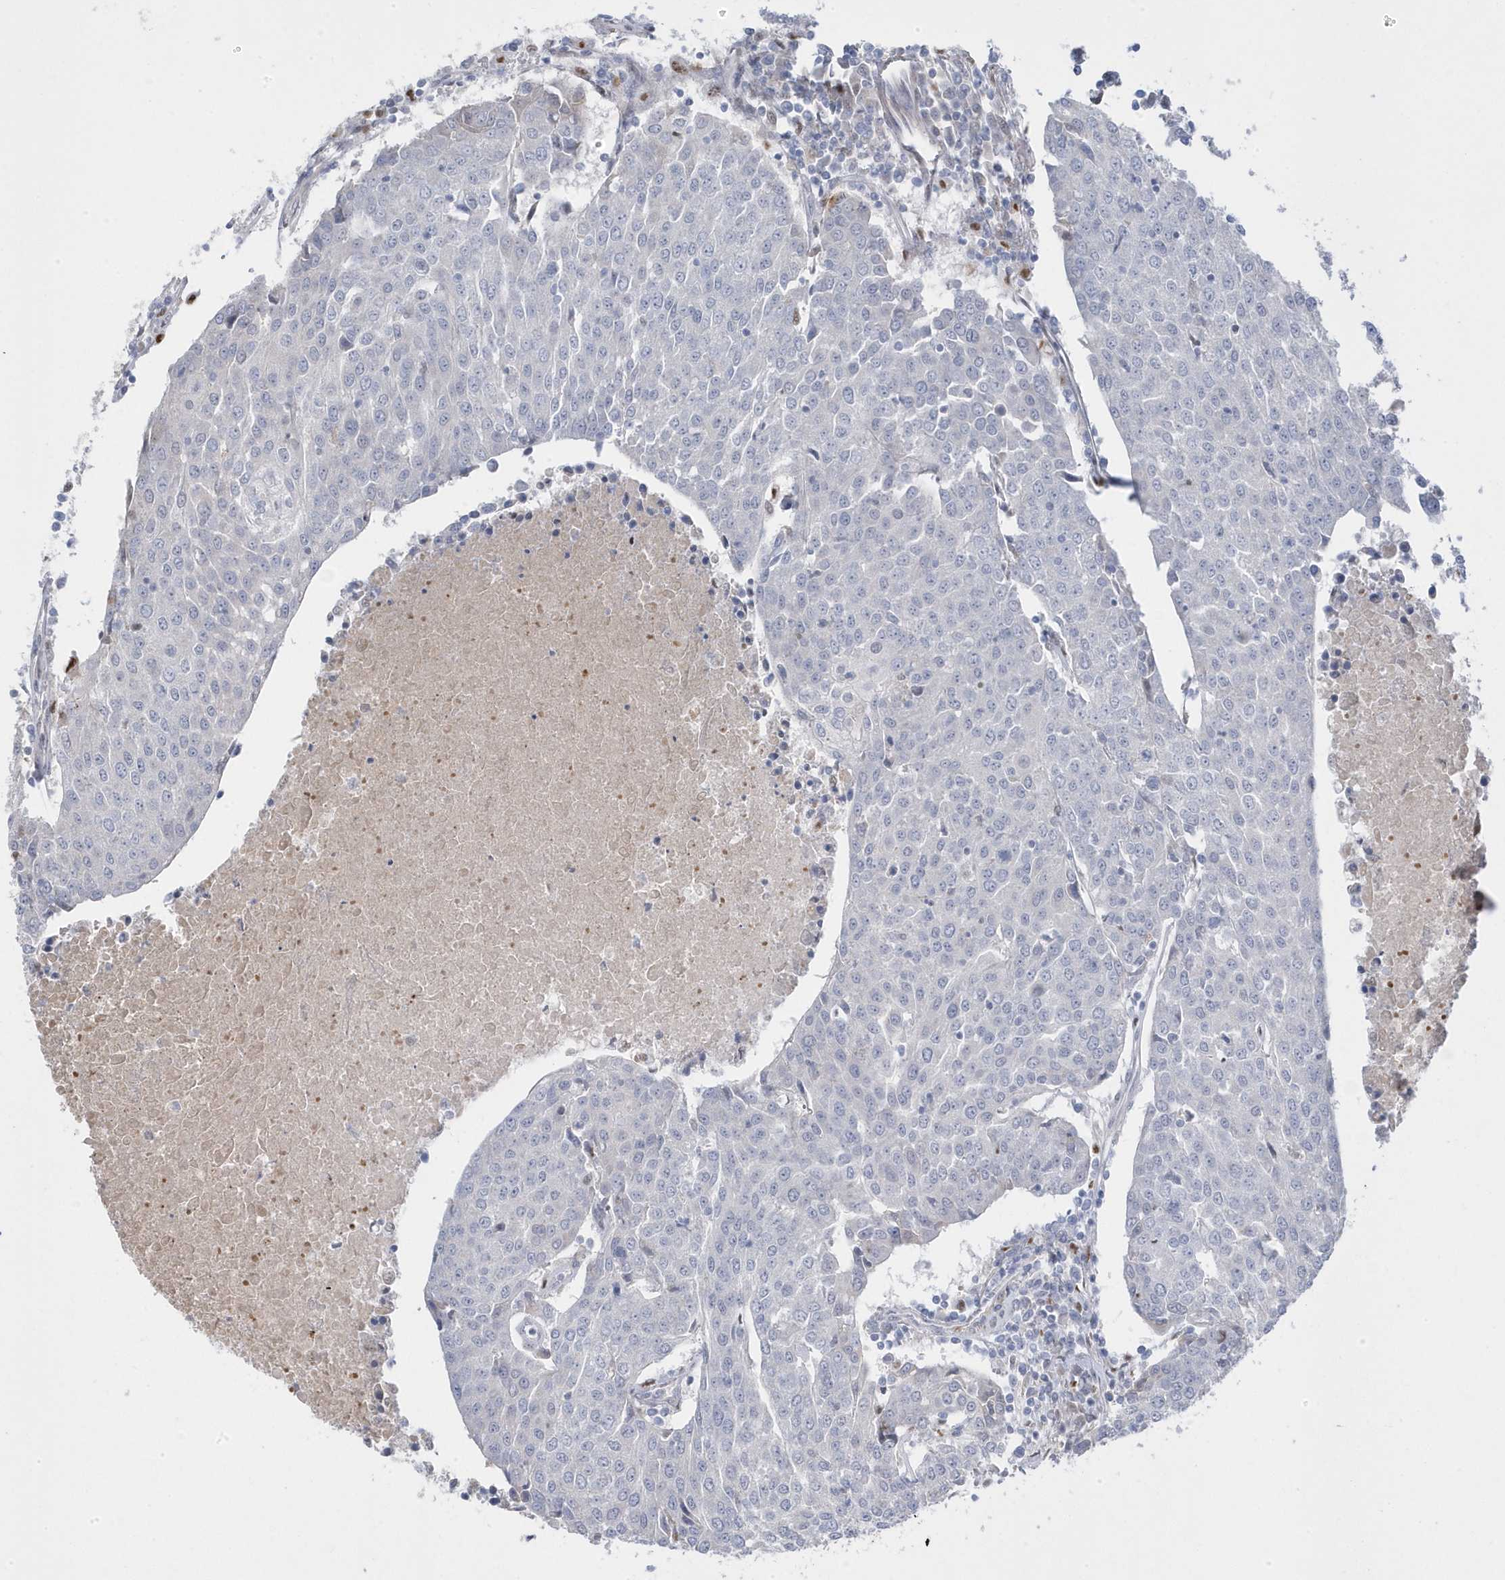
{"staining": {"intensity": "negative", "quantity": "none", "location": "none"}, "tissue": "urothelial cancer", "cell_type": "Tumor cells", "image_type": "cancer", "snomed": [{"axis": "morphology", "description": "Urothelial carcinoma, High grade"}, {"axis": "topography", "description": "Urinary bladder"}], "caption": "Photomicrograph shows no significant protein staining in tumor cells of urothelial cancer.", "gene": "GTPBP6", "patient": {"sex": "female", "age": 85}}